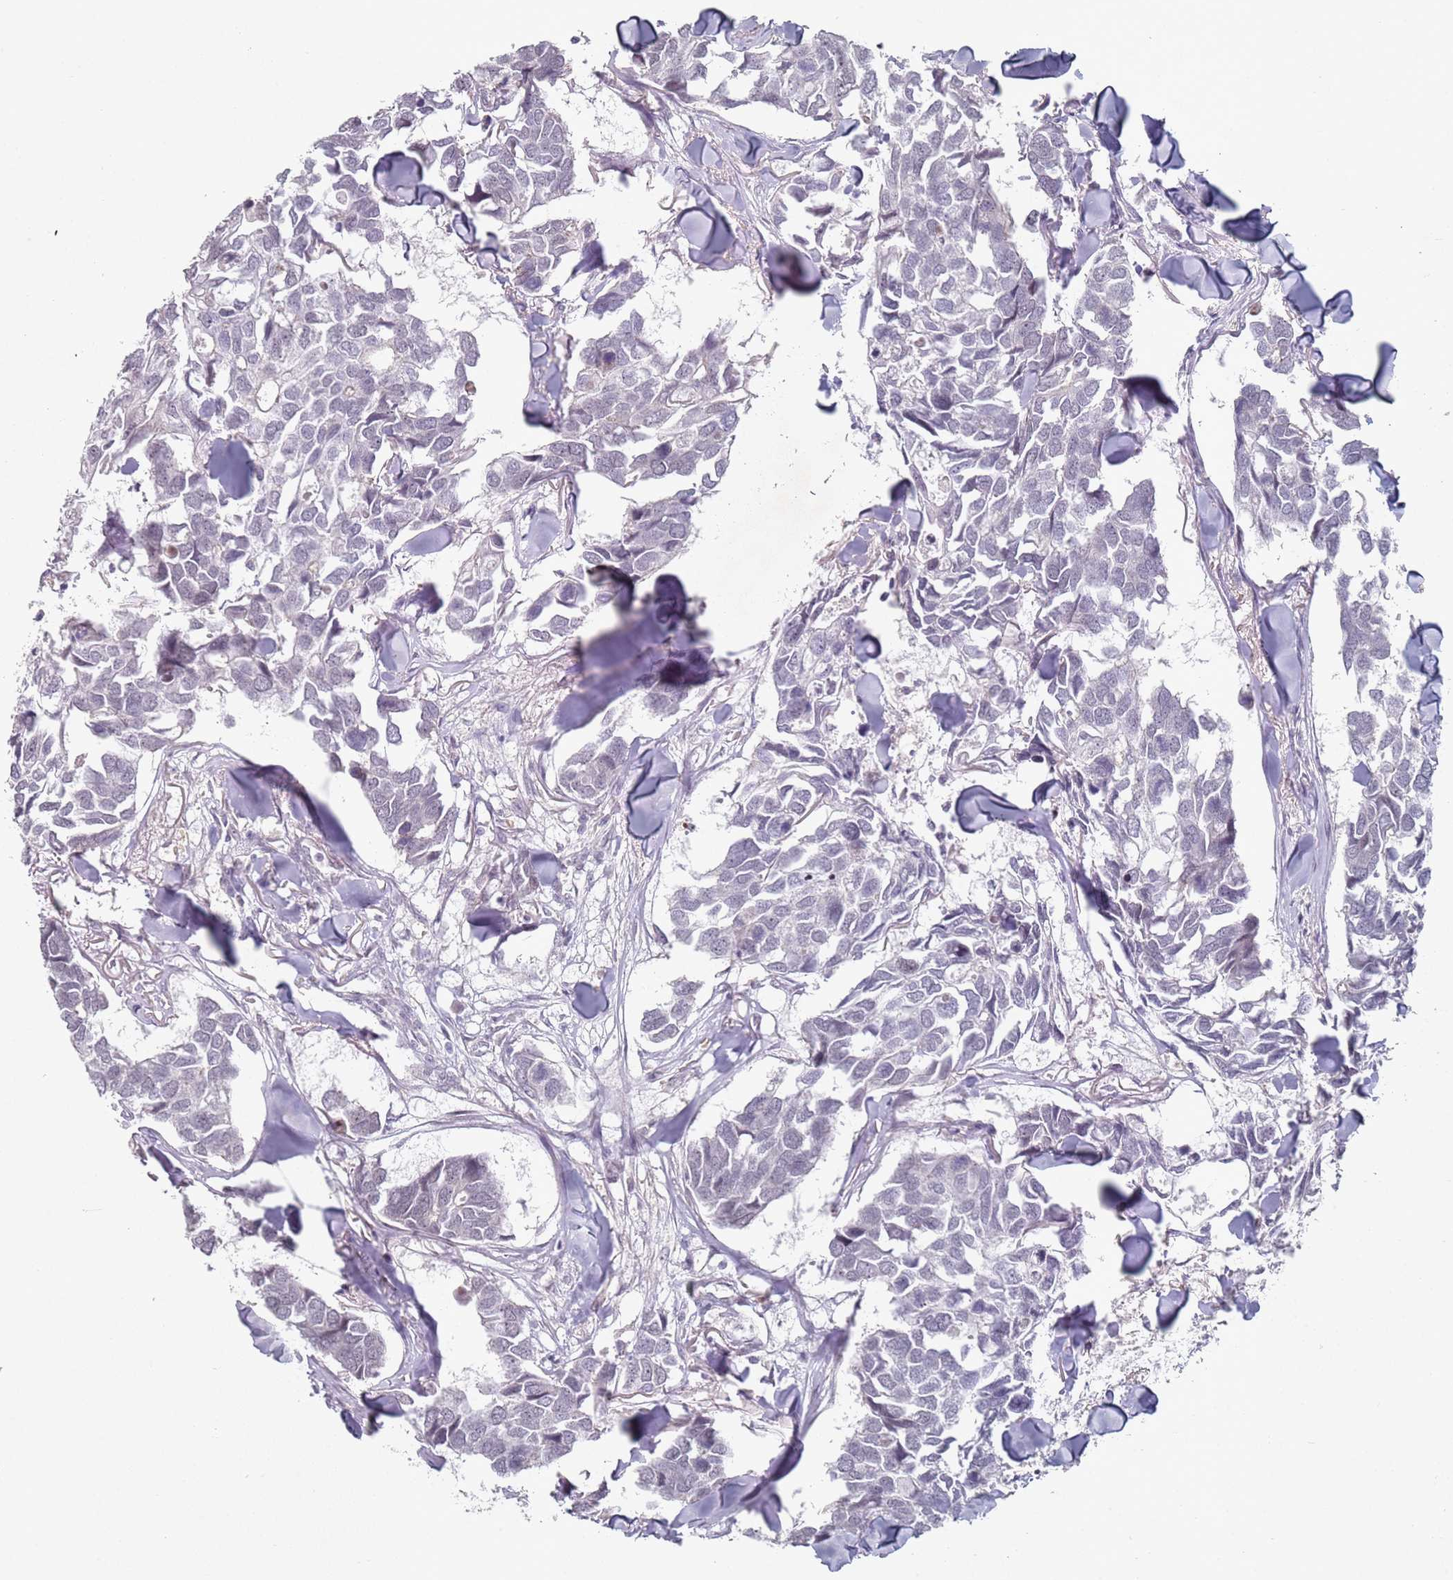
{"staining": {"intensity": "negative", "quantity": "none", "location": "none"}, "tissue": "breast cancer", "cell_type": "Tumor cells", "image_type": "cancer", "snomed": [{"axis": "morphology", "description": "Duct carcinoma"}, {"axis": "topography", "description": "Breast"}], "caption": "This micrograph is of invasive ductal carcinoma (breast) stained with immunohistochemistry (IHC) to label a protein in brown with the nuclei are counter-stained blue. There is no staining in tumor cells. The staining was performed using DAB to visualize the protein expression in brown, while the nuclei were stained in blue with hematoxylin (Magnification: 20x).", "gene": "ATF6B", "patient": {"sex": "female", "age": 83}}